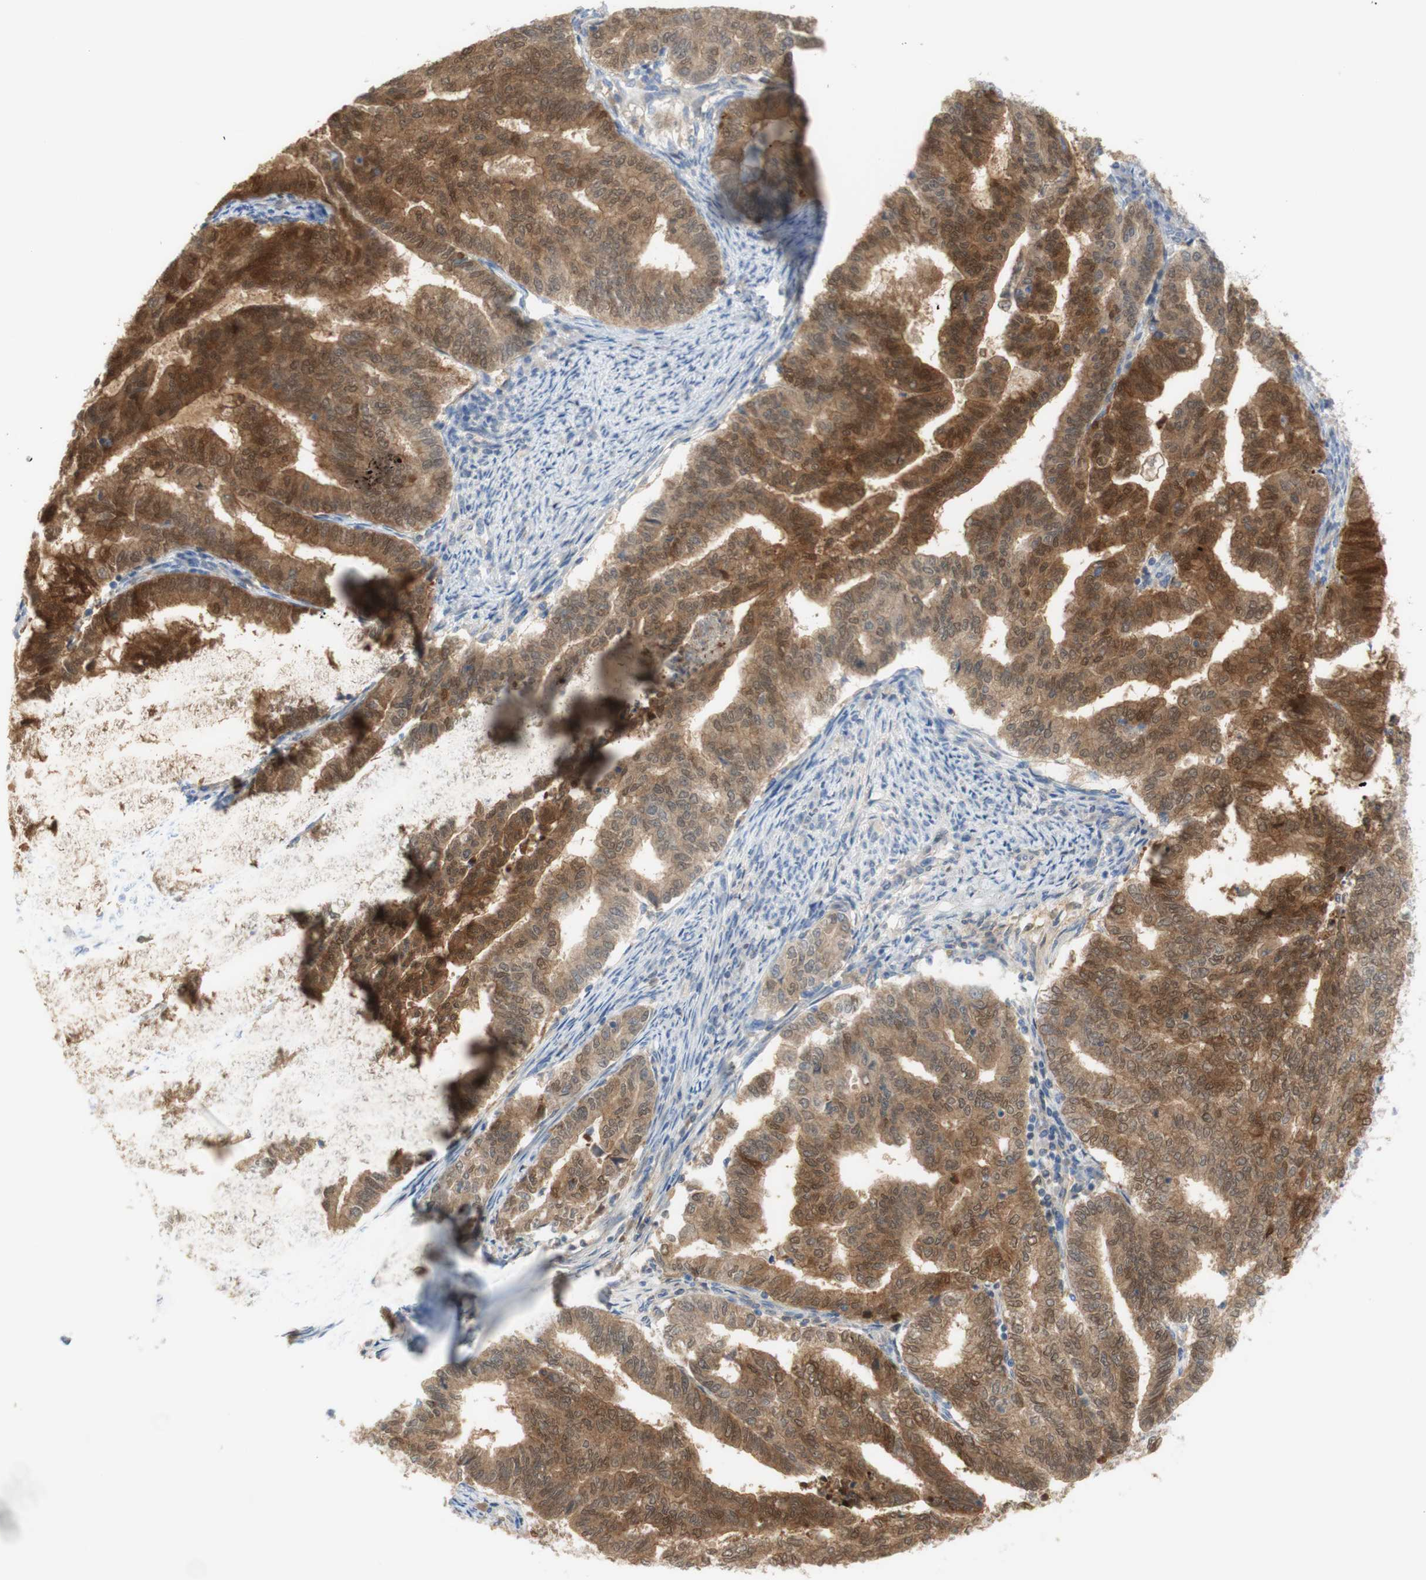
{"staining": {"intensity": "moderate", "quantity": ">75%", "location": "cytoplasmic/membranous,nuclear"}, "tissue": "endometrial cancer", "cell_type": "Tumor cells", "image_type": "cancer", "snomed": [{"axis": "morphology", "description": "Adenocarcinoma, NOS"}, {"axis": "topography", "description": "Endometrium"}], "caption": "Protein expression analysis of adenocarcinoma (endometrial) demonstrates moderate cytoplasmic/membranous and nuclear staining in approximately >75% of tumor cells. The staining is performed using DAB (3,3'-diaminobenzidine) brown chromogen to label protein expression. The nuclei are counter-stained blue using hematoxylin.", "gene": "SELENBP1", "patient": {"sex": "female", "age": 79}}